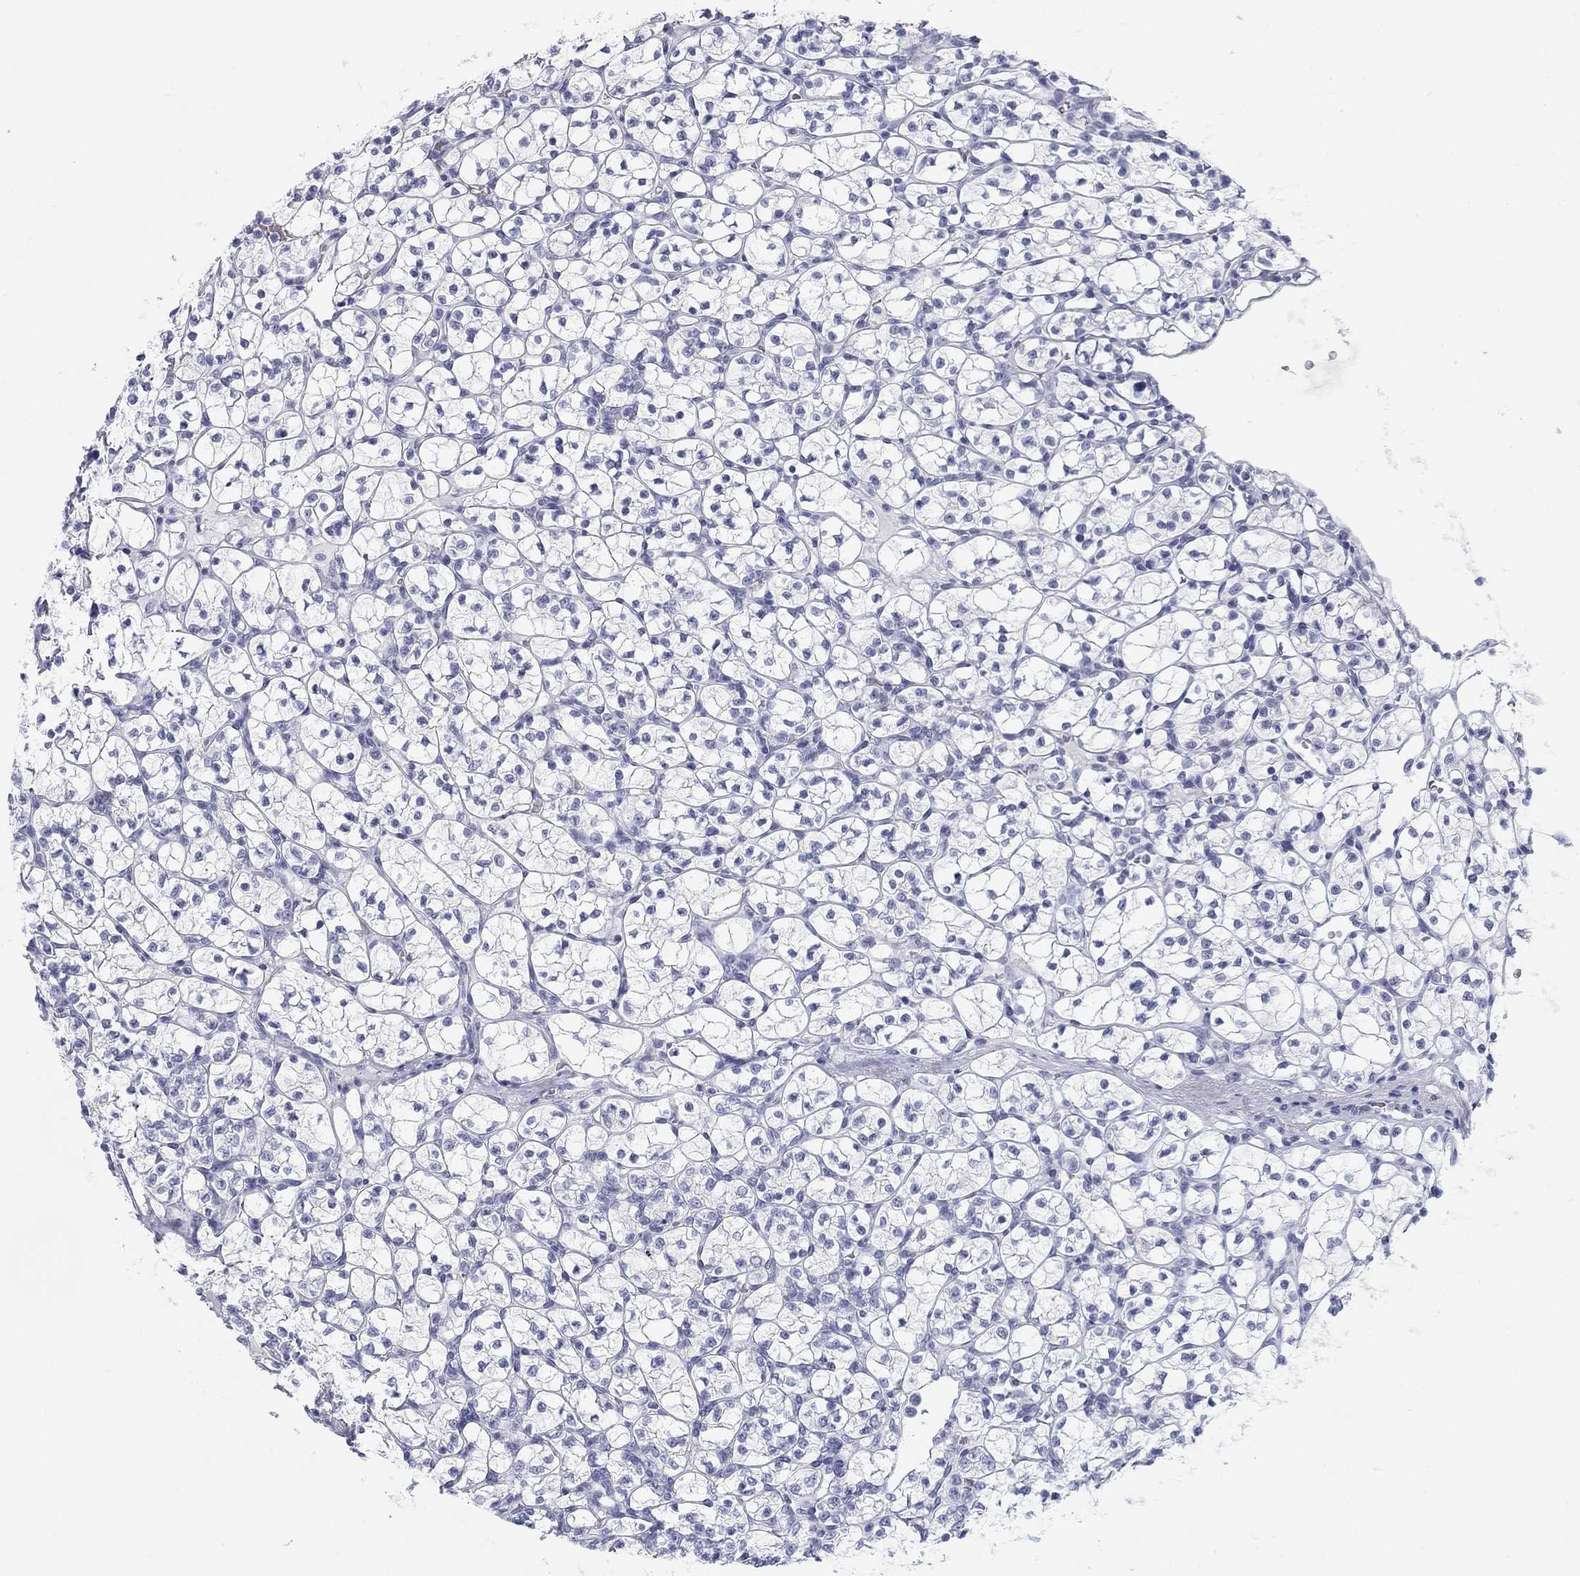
{"staining": {"intensity": "negative", "quantity": "none", "location": "none"}, "tissue": "renal cancer", "cell_type": "Tumor cells", "image_type": "cancer", "snomed": [{"axis": "morphology", "description": "Adenocarcinoma, NOS"}, {"axis": "topography", "description": "Kidney"}], "caption": "Renal cancer (adenocarcinoma) stained for a protein using IHC shows no expression tumor cells.", "gene": "CALB1", "patient": {"sex": "female", "age": 89}}